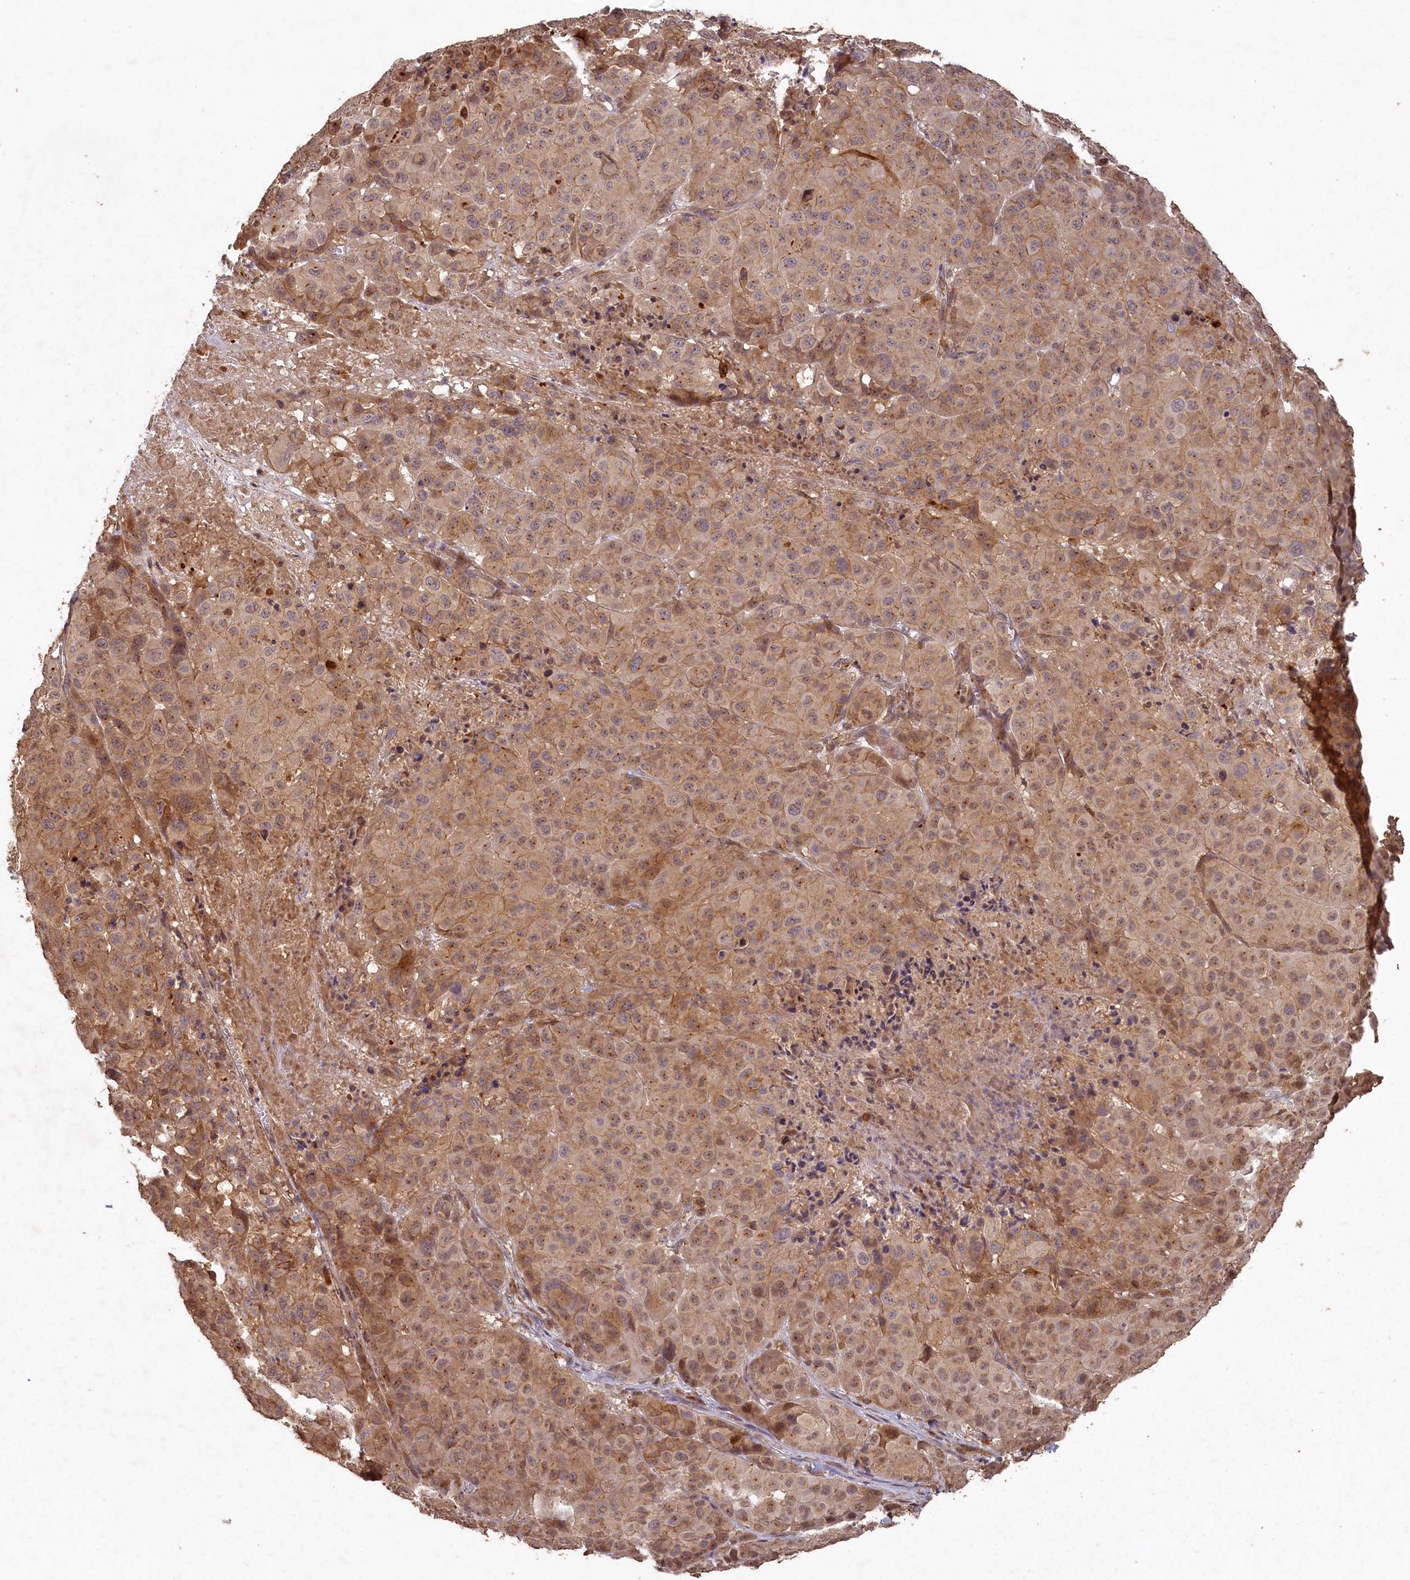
{"staining": {"intensity": "moderate", "quantity": "25%-75%", "location": "cytoplasmic/membranous,nuclear"}, "tissue": "melanoma", "cell_type": "Tumor cells", "image_type": "cancer", "snomed": [{"axis": "morphology", "description": "Malignant melanoma, NOS"}, {"axis": "topography", "description": "Skin"}], "caption": "Protein analysis of melanoma tissue demonstrates moderate cytoplasmic/membranous and nuclear positivity in about 25%-75% of tumor cells.", "gene": "MADD", "patient": {"sex": "male", "age": 73}}